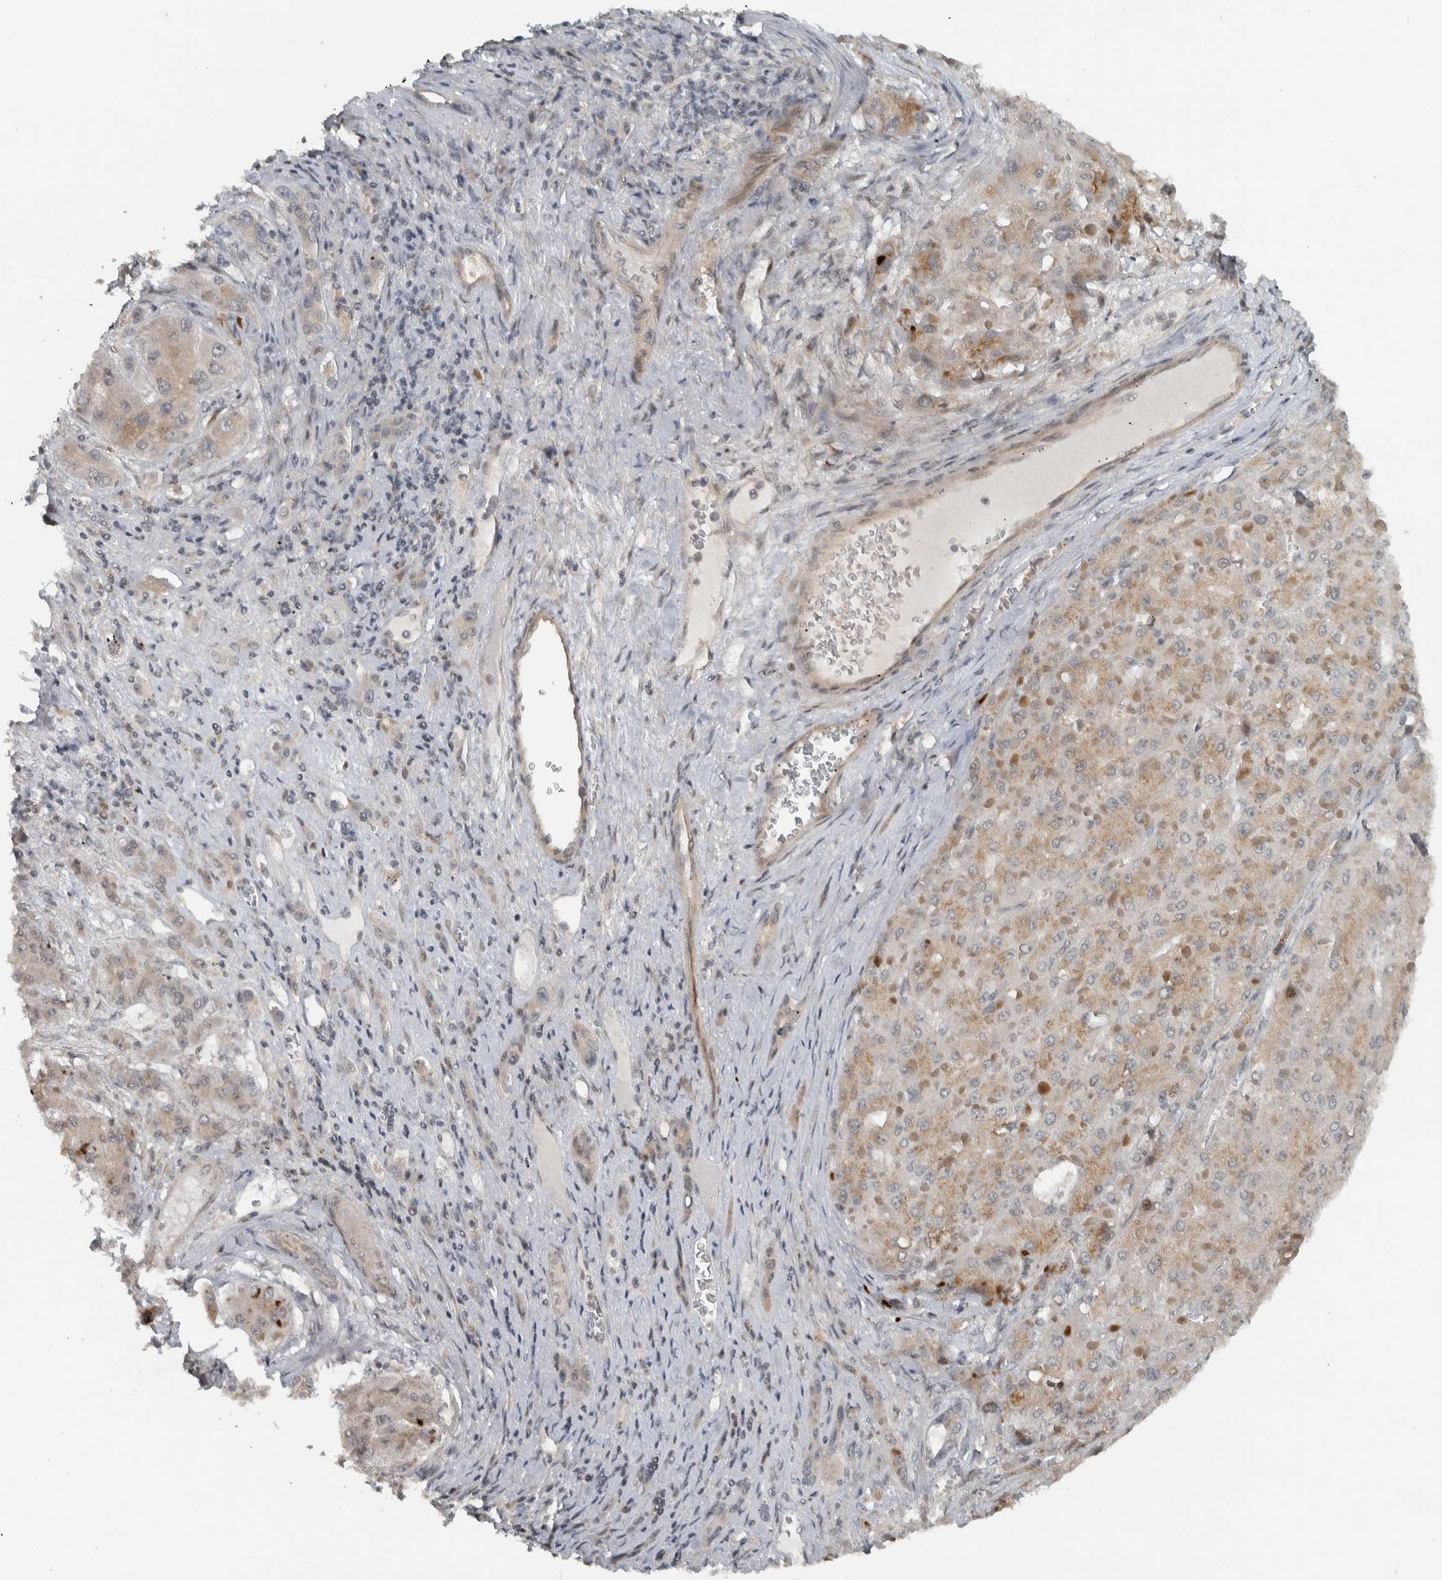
{"staining": {"intensity": "weak", "quantity": ">75%", "location": "cytoplasmic/membranous,nuclear"}, "tissue": "liver cancer", "cell_type": "Tumor cells", "image_type": "cancer", "snomed": [{"axis": "morphology", "description": "Carcinoma, Hepatocellular, NOS"}, {"axis": "topography", "description": "Liver"}], "caption": "A histopathology image showing weak cytoplasmic/membranous and nuclear positivity in approximately >75% of tumor cells in liver cancer, as visualized by brown immunohistochemical staining.", "gene": "NAPG", "patient": {"sex": "female", "age": 73}}